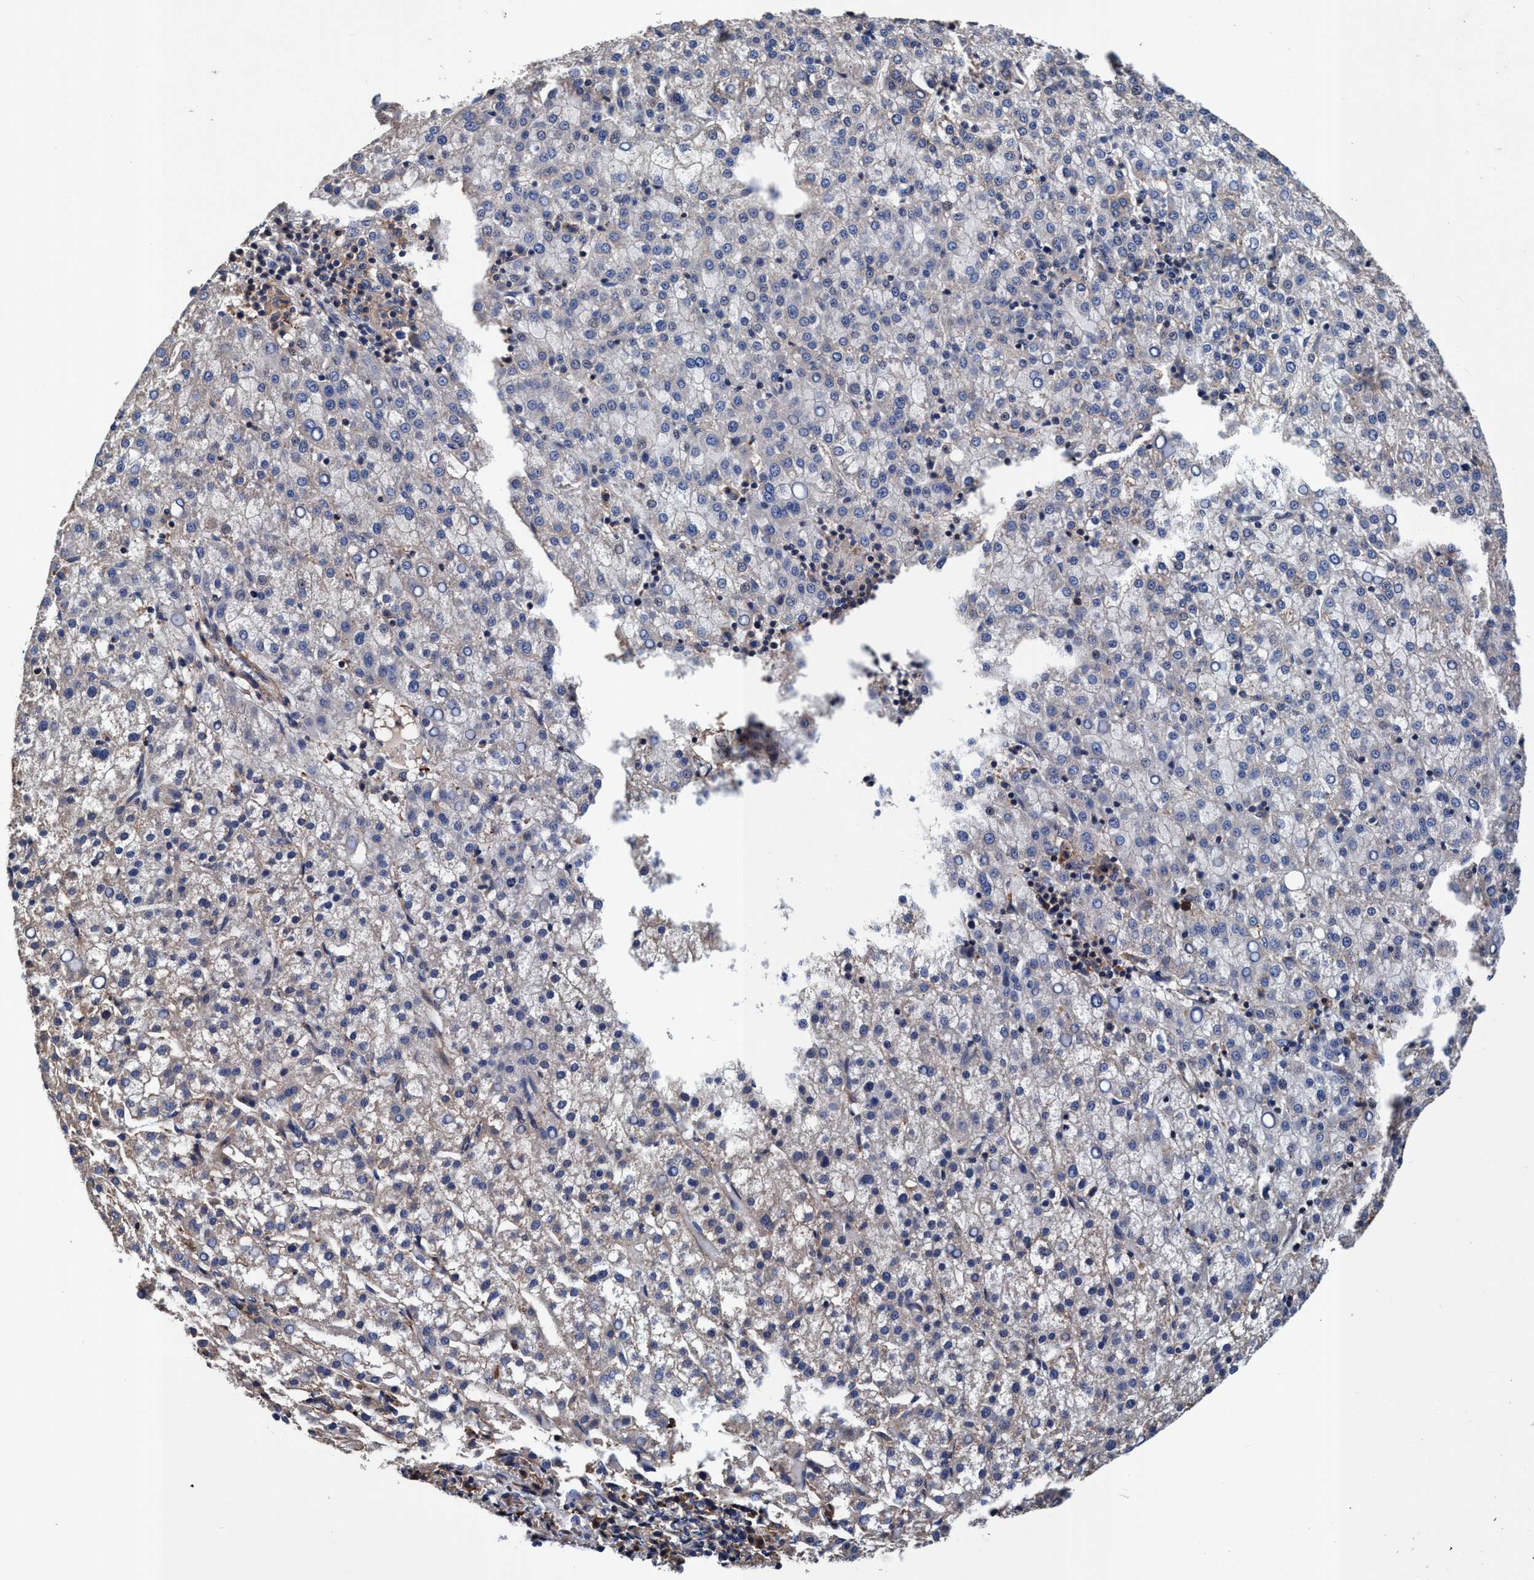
{"staining": {"intensity": "negative", "quantity": "none", "location": "none"}, "tissue": "liver cancer", "cell_type": "Tumor cells", "image_type": "cancer", "snomed": [{"axis": "morphology", "description": "Carcinoma, Hepatocellular, NOS"}, {"axis": "topography", "description": "Liver"}], "caption": "Immunohistochemistry histopathology image of neoplastic tissue: human hepatocellular carcinoma (liver) stained with DAB reveals no significant protein staining in tumor cells.", "gene": "RNF208", "patient": {"sex": "female", "age": 58}}